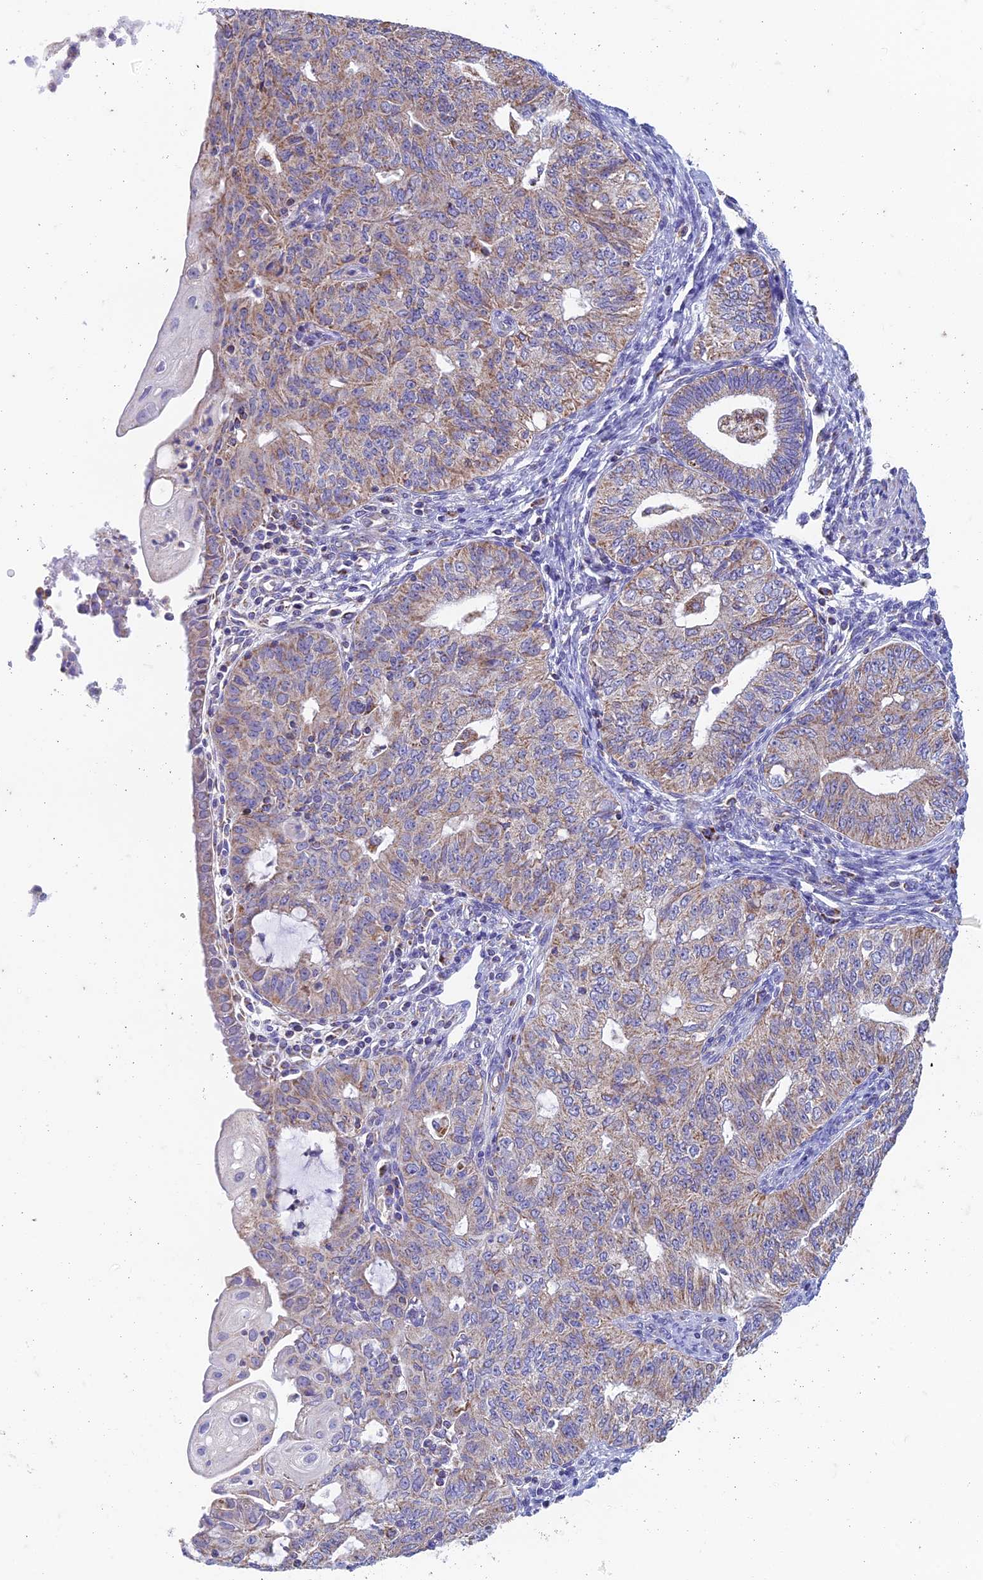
{"staining": {"intensity": "weak", "quantity": ">75%", "location": "cytoplasmic/membranous"}, "tissue": "endometrial cancer", "cell_type": "Tumor cells", "image_type": "cancer", "snomed": [{"axis": "morphology", "description": "Adenocarcinoma, NOS"}, {"axis": "topography", "description": "Endometrium"}], "caption": "Endometrial cancer (adenocarcinoma) was stained to show a protein in brown. There is low levels of weak cytoplasmic/membranous expression in about >75% of tumor cells. The protein is stained brown, and the nuclei are stained in blue (DAB IHC with brightfield microscopy, high magnification).", "gene": "ZNF181", "patient": {"sex": "female", "age": 32}}